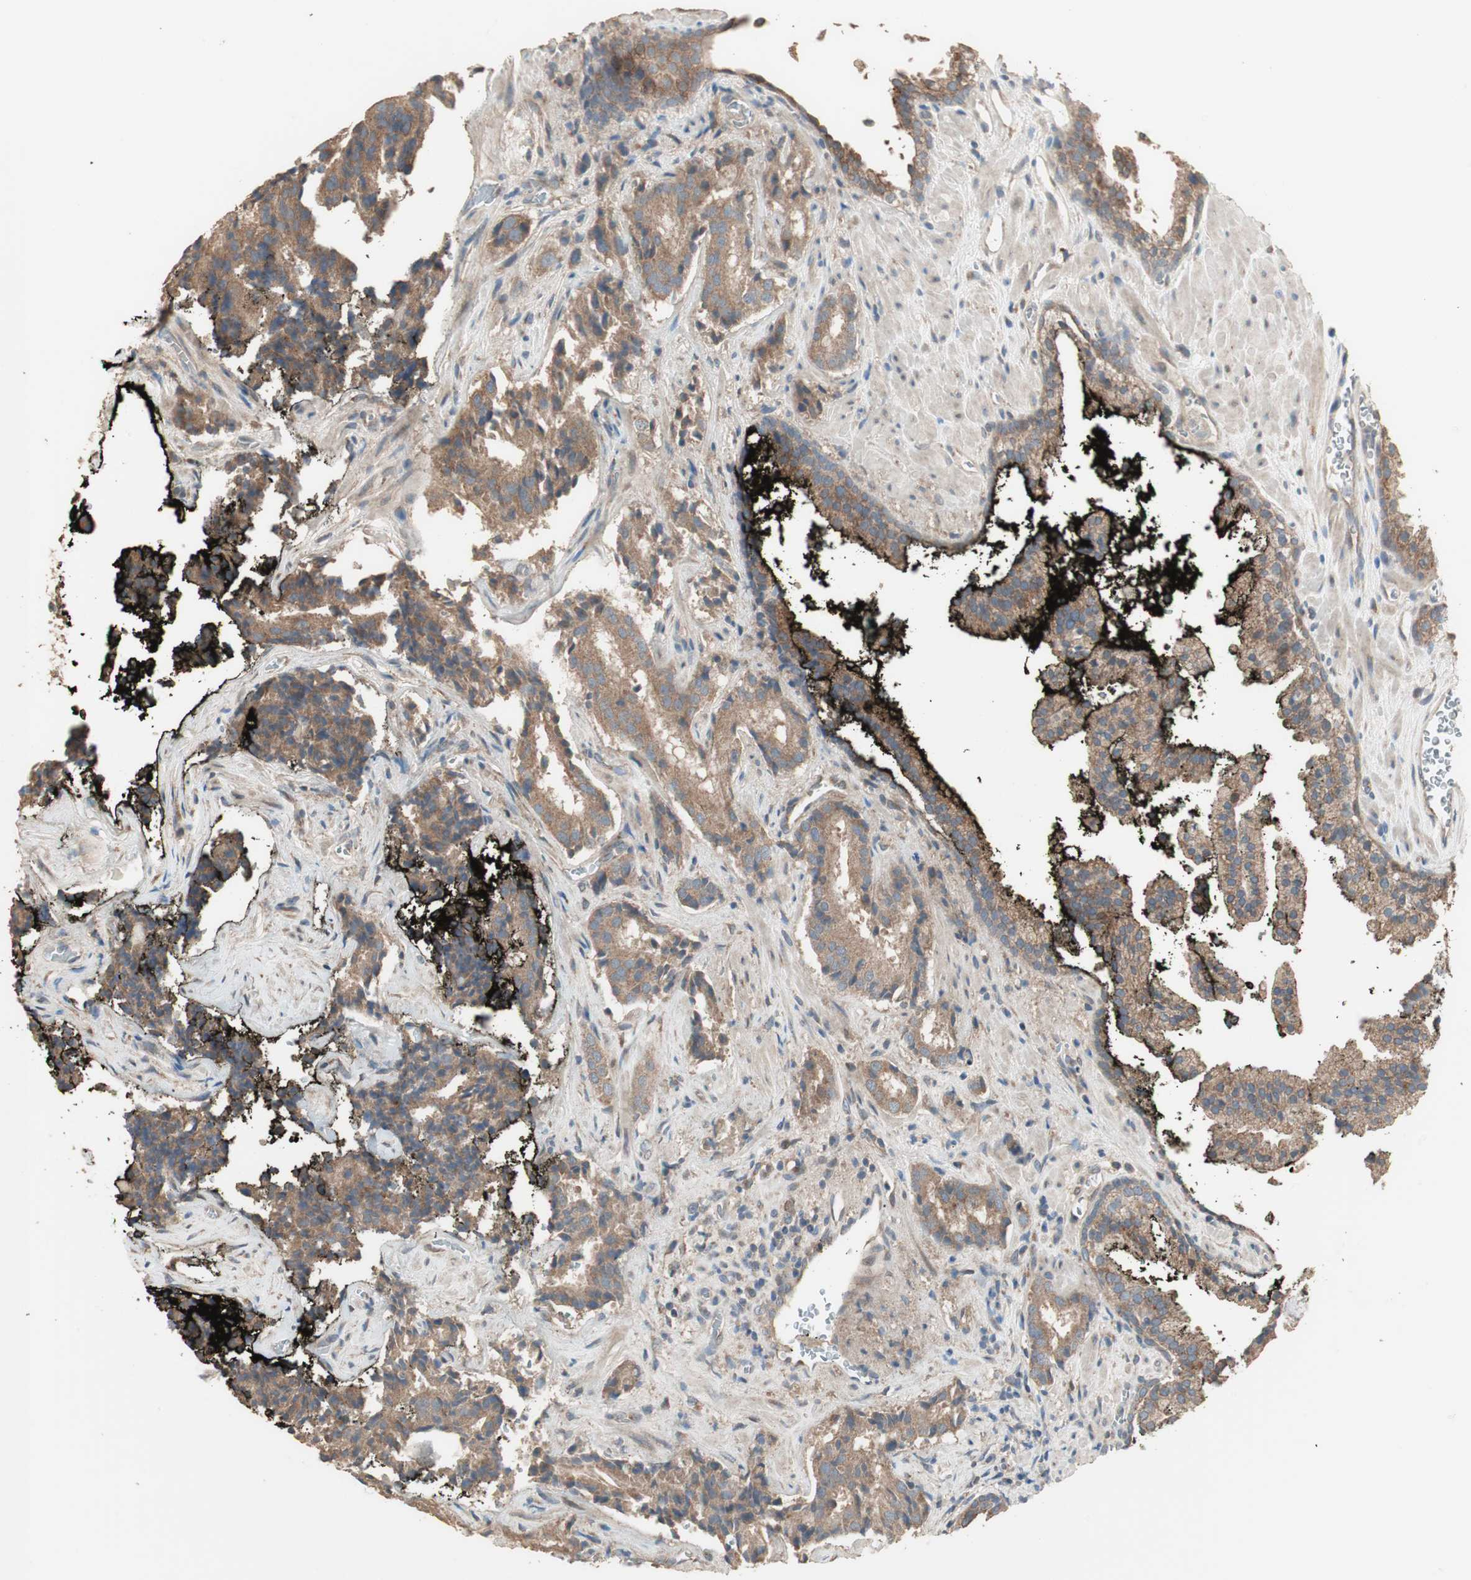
{"staining": {"intensity": "moderate", "quantity": ">75%", "location": "cytoplasmic/membranous"}, "tissue": "prostate cancer", "cell_type": "Tumor cells", "image_type": "cancer", "snomed": [{"axis": "morphology", "description": "Adenocarcinoma, High grade"}, {"axis": "topography", "description": "Prostate"}], "caption": "Immunohistochemical staining of human prostate cancer (adenocarcinoma (high-grade)) reveals medium levels of moderate cytoplasmic/membranous protein expression in about >75% of tumor cells. (DAB IHC, brown staining for protein, blue staining for nuclei).", "gene": "RARRES1", "patient": {"sex": "male", "age": 58}}